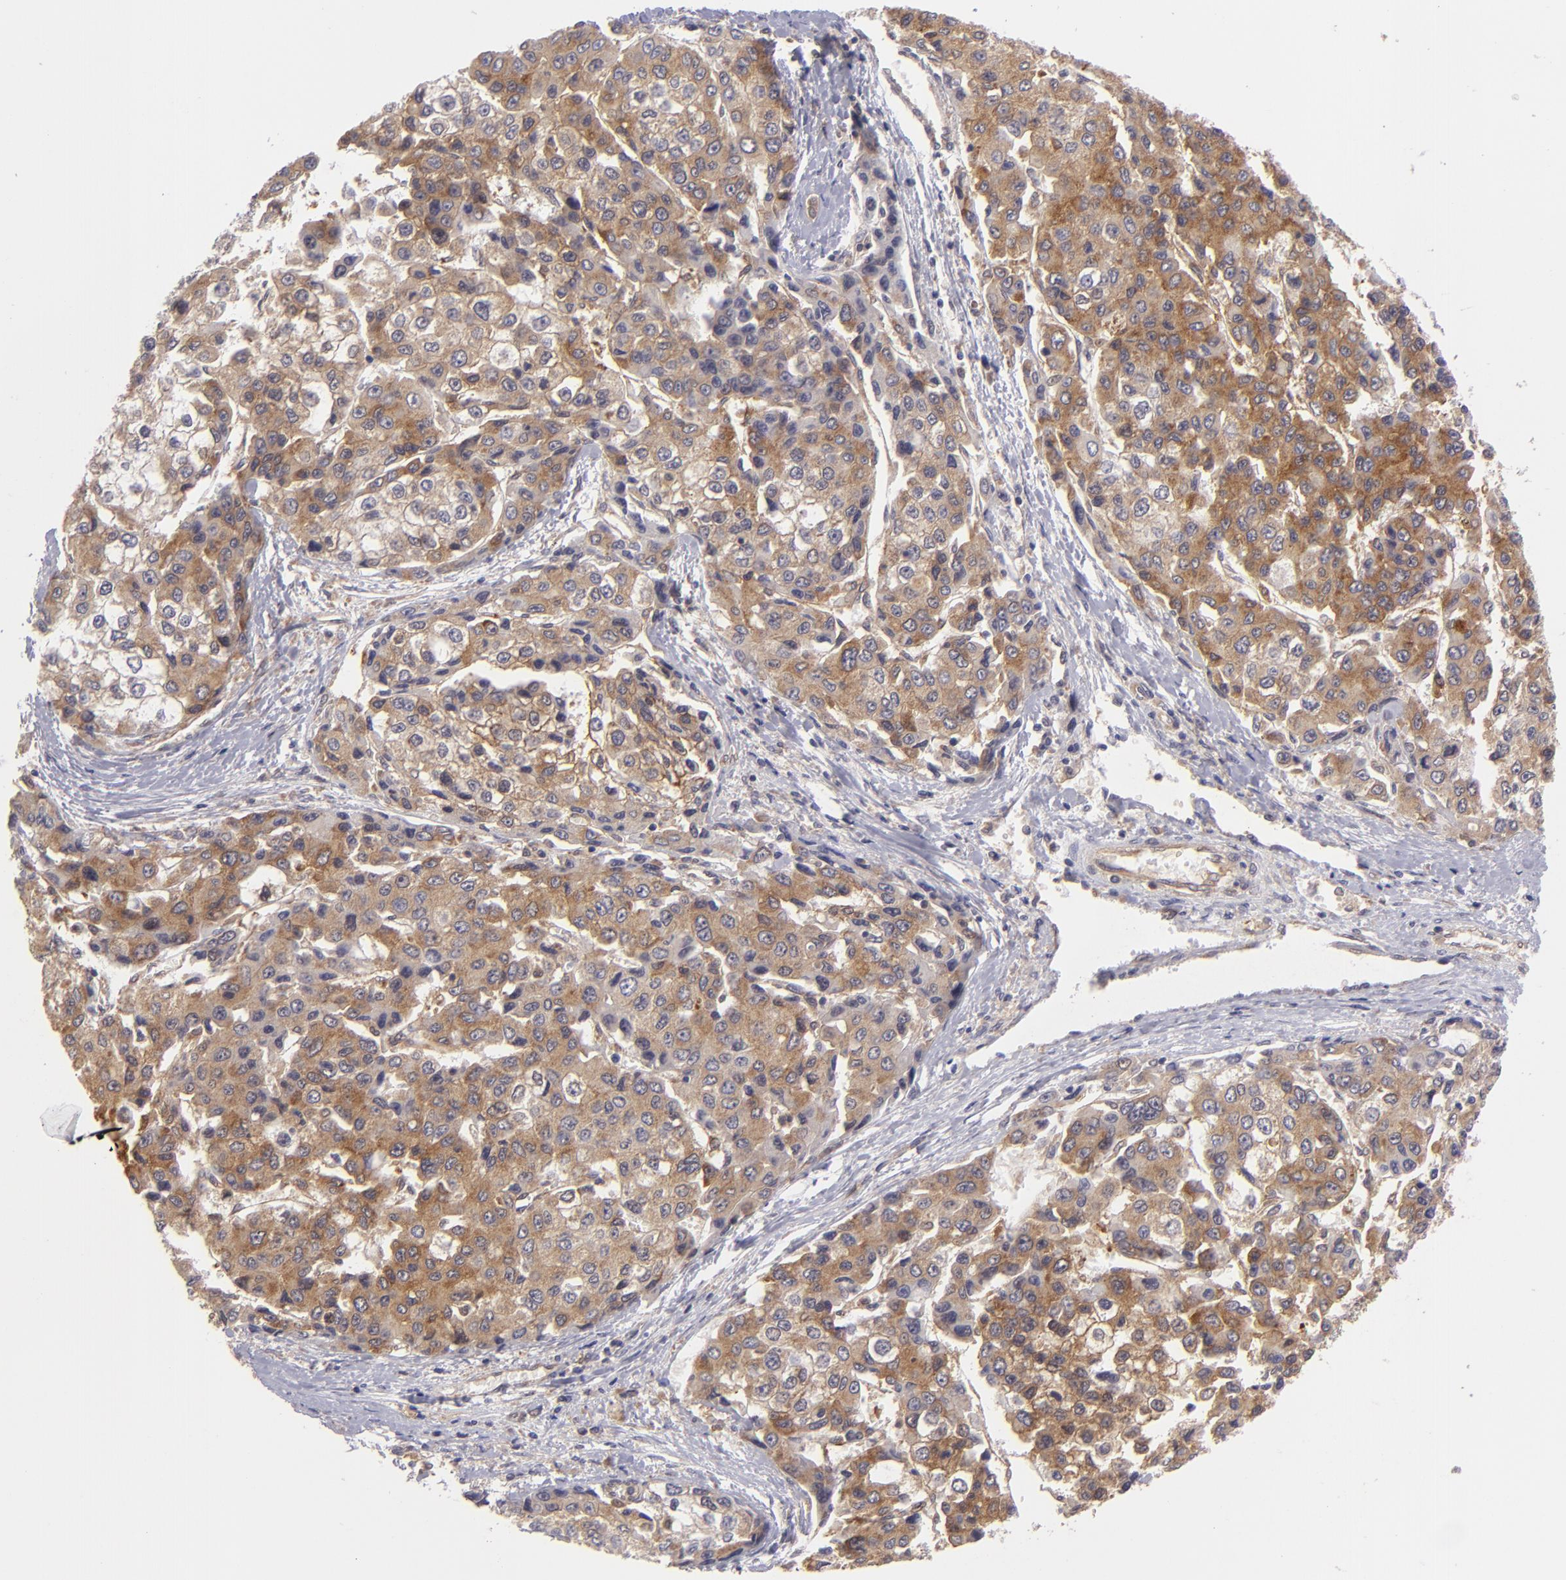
{"staining": {"intensity": "moderate", "quantity": ">75%", "location": "cytoplasmic/membranous"}, "tissue": "liver cancer", "cell_type": "Tumor cells", "image_type": "cancer", "snomed": [{"axis": "morphology", "description": "Carcinoma, Hepatocellular, NOS"}, {"axis": "topography", "description": "Liver"}], "caption": "This is an image of IHC staining of liver hepatocellular carcinoma, which shows moderate staining in the cytoplasmic/membranous of tumor cells.", "gene": "PTPN13", "patient": {"sex": "female", "age": 66}}